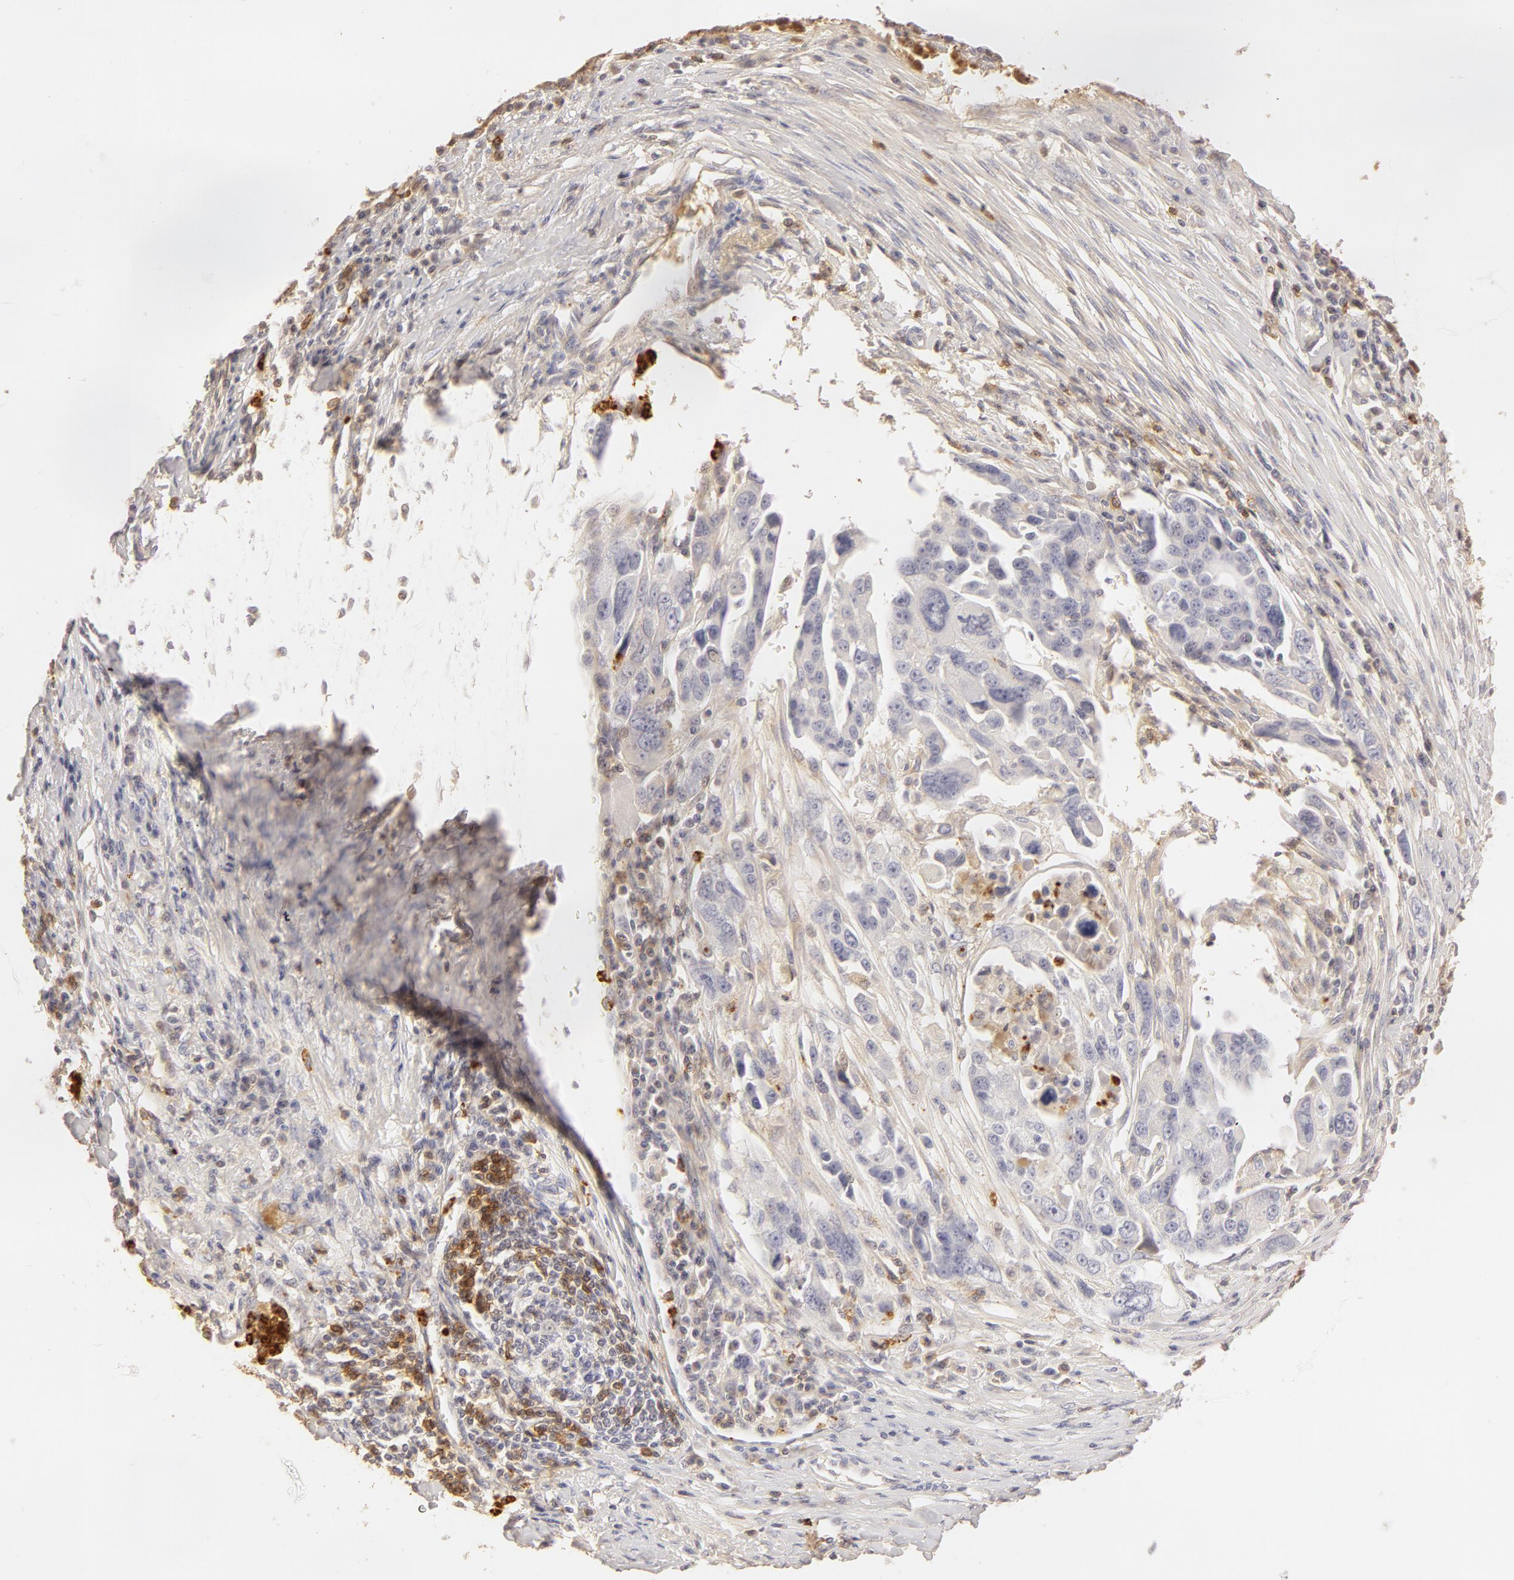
{"staining": {"intensity": "negative", "quantity": "none", "location": "none"}, "tissue": "ovarian cancer", "cell_type": "Tumor cells", "image_type": "cancer", "snomed": [{"axis": "morphology", "description": "Carcinoma, endometroid"}, {"axis": "topography", "description": "Ovary"}], "caption": "There is no significant staining in tumor cells of ovarian cancer (endometroid carcinoma). The staining was performed using DAB to visualize the protein expression in brown, while the nuclei were stained in blue with hematoxylin (Magnification: 20x).", "gene": "C1R", "patient": {"sex": "female", "age": 75}}